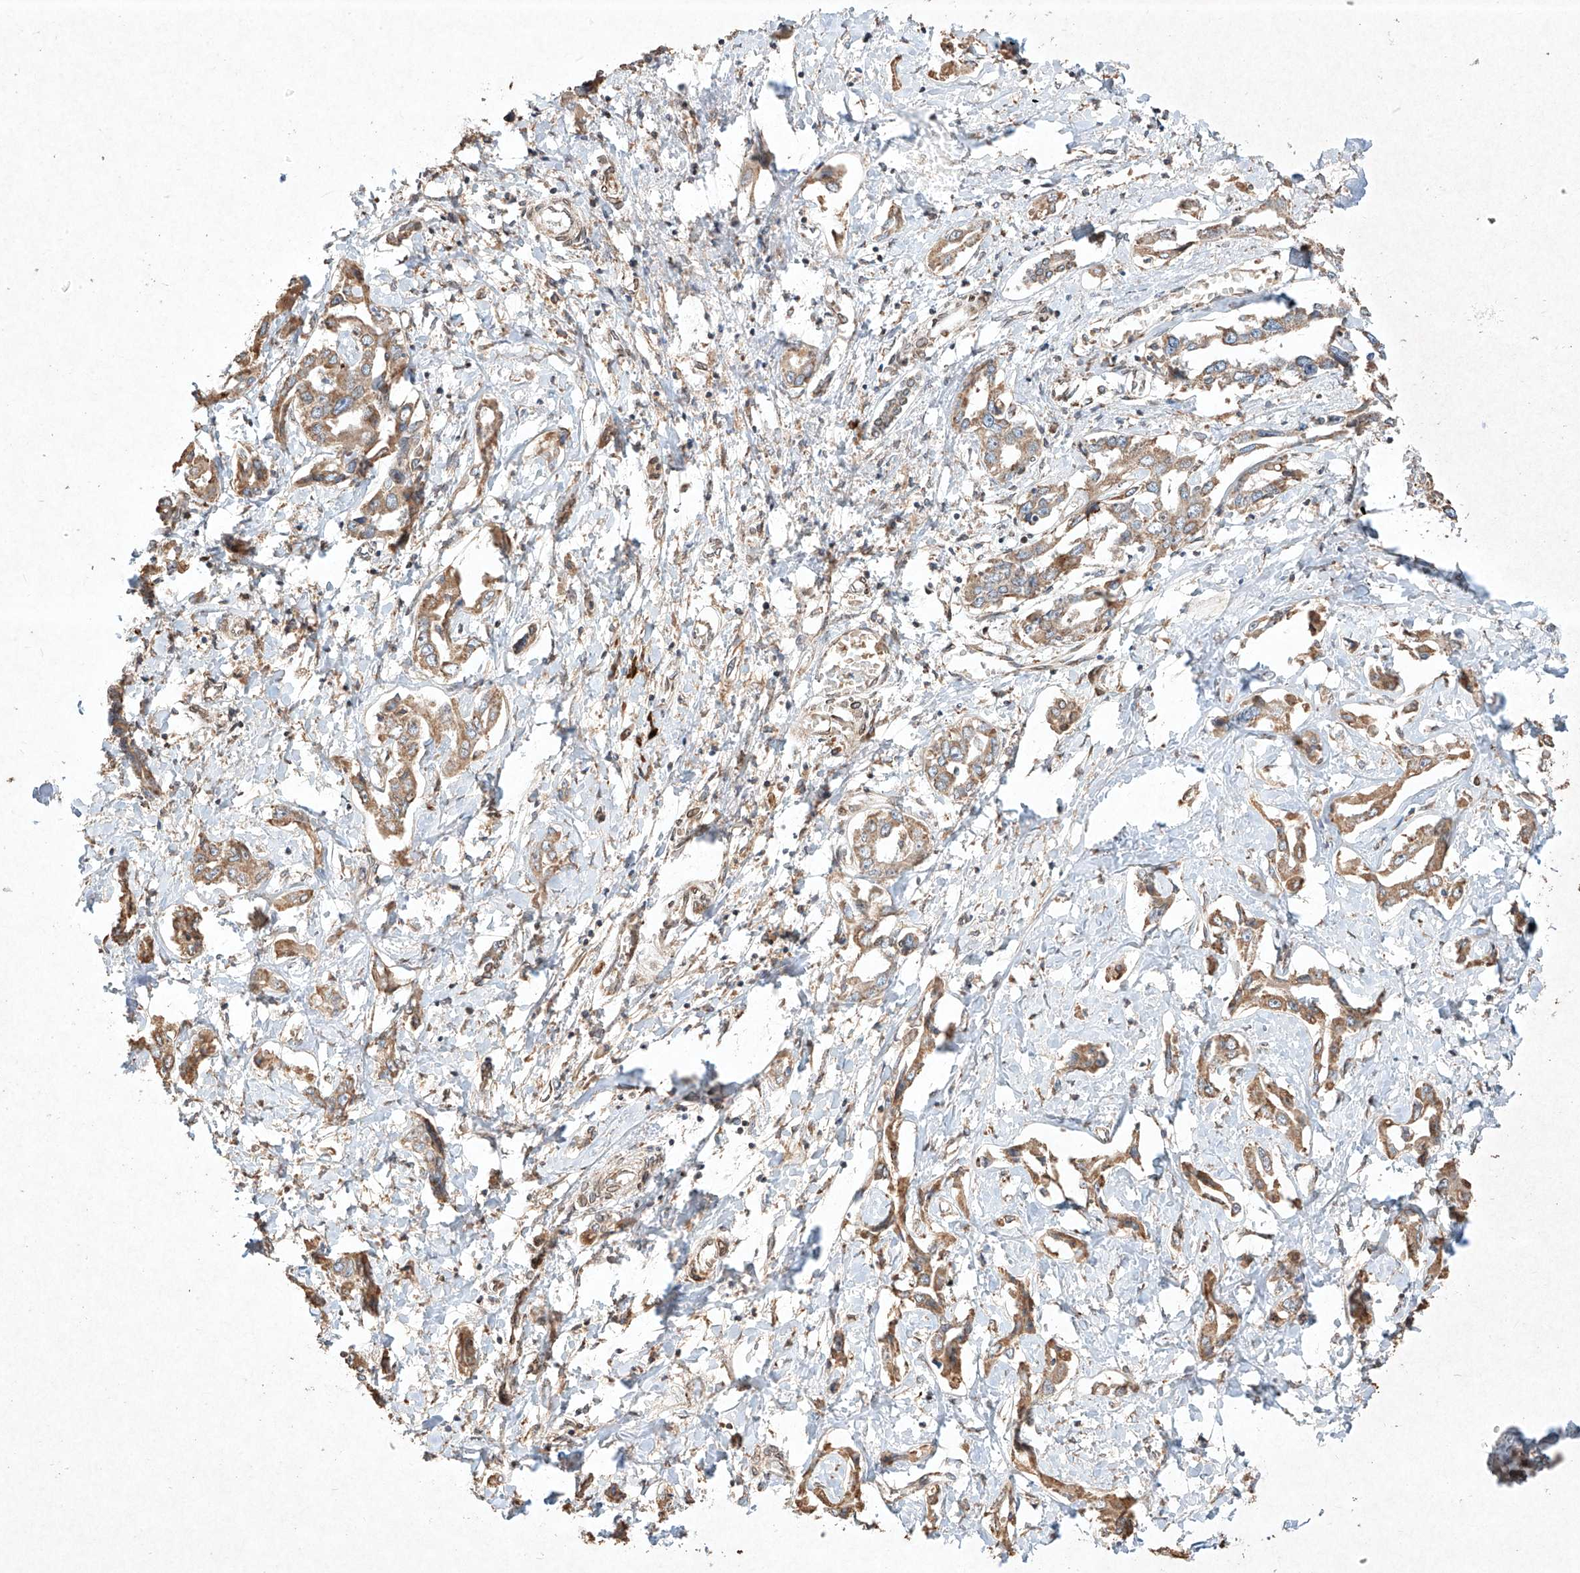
{"staining": {"intensity": "moderate", "quantity": ">75%", "location": "cytoplasmic/membranous"}, "tissue": "liver cancer", "cell_type": "Tumor cells", "image_type": "cancer", "snomed": [{"axis": "morphology", "description": "Cholangiocarcinoma"}, {"axis": "topography", "description": "Liver"}], "caption": "IHC staining of liver cholangiocarcinoma, which shows medium levels of moderate cytoplasmic/membranous positivity in about >75% of tumor cells indicating moderate cytoplasmic/membranous protein expression. The staining was performed using DAB (3,3'-diaminobenzidine) (brown) for protein detection and nuclei were counterstained in hematoxylin (blue).", "gene": "SEMA3B", "patient": {"sex": "male", "age": 59}}